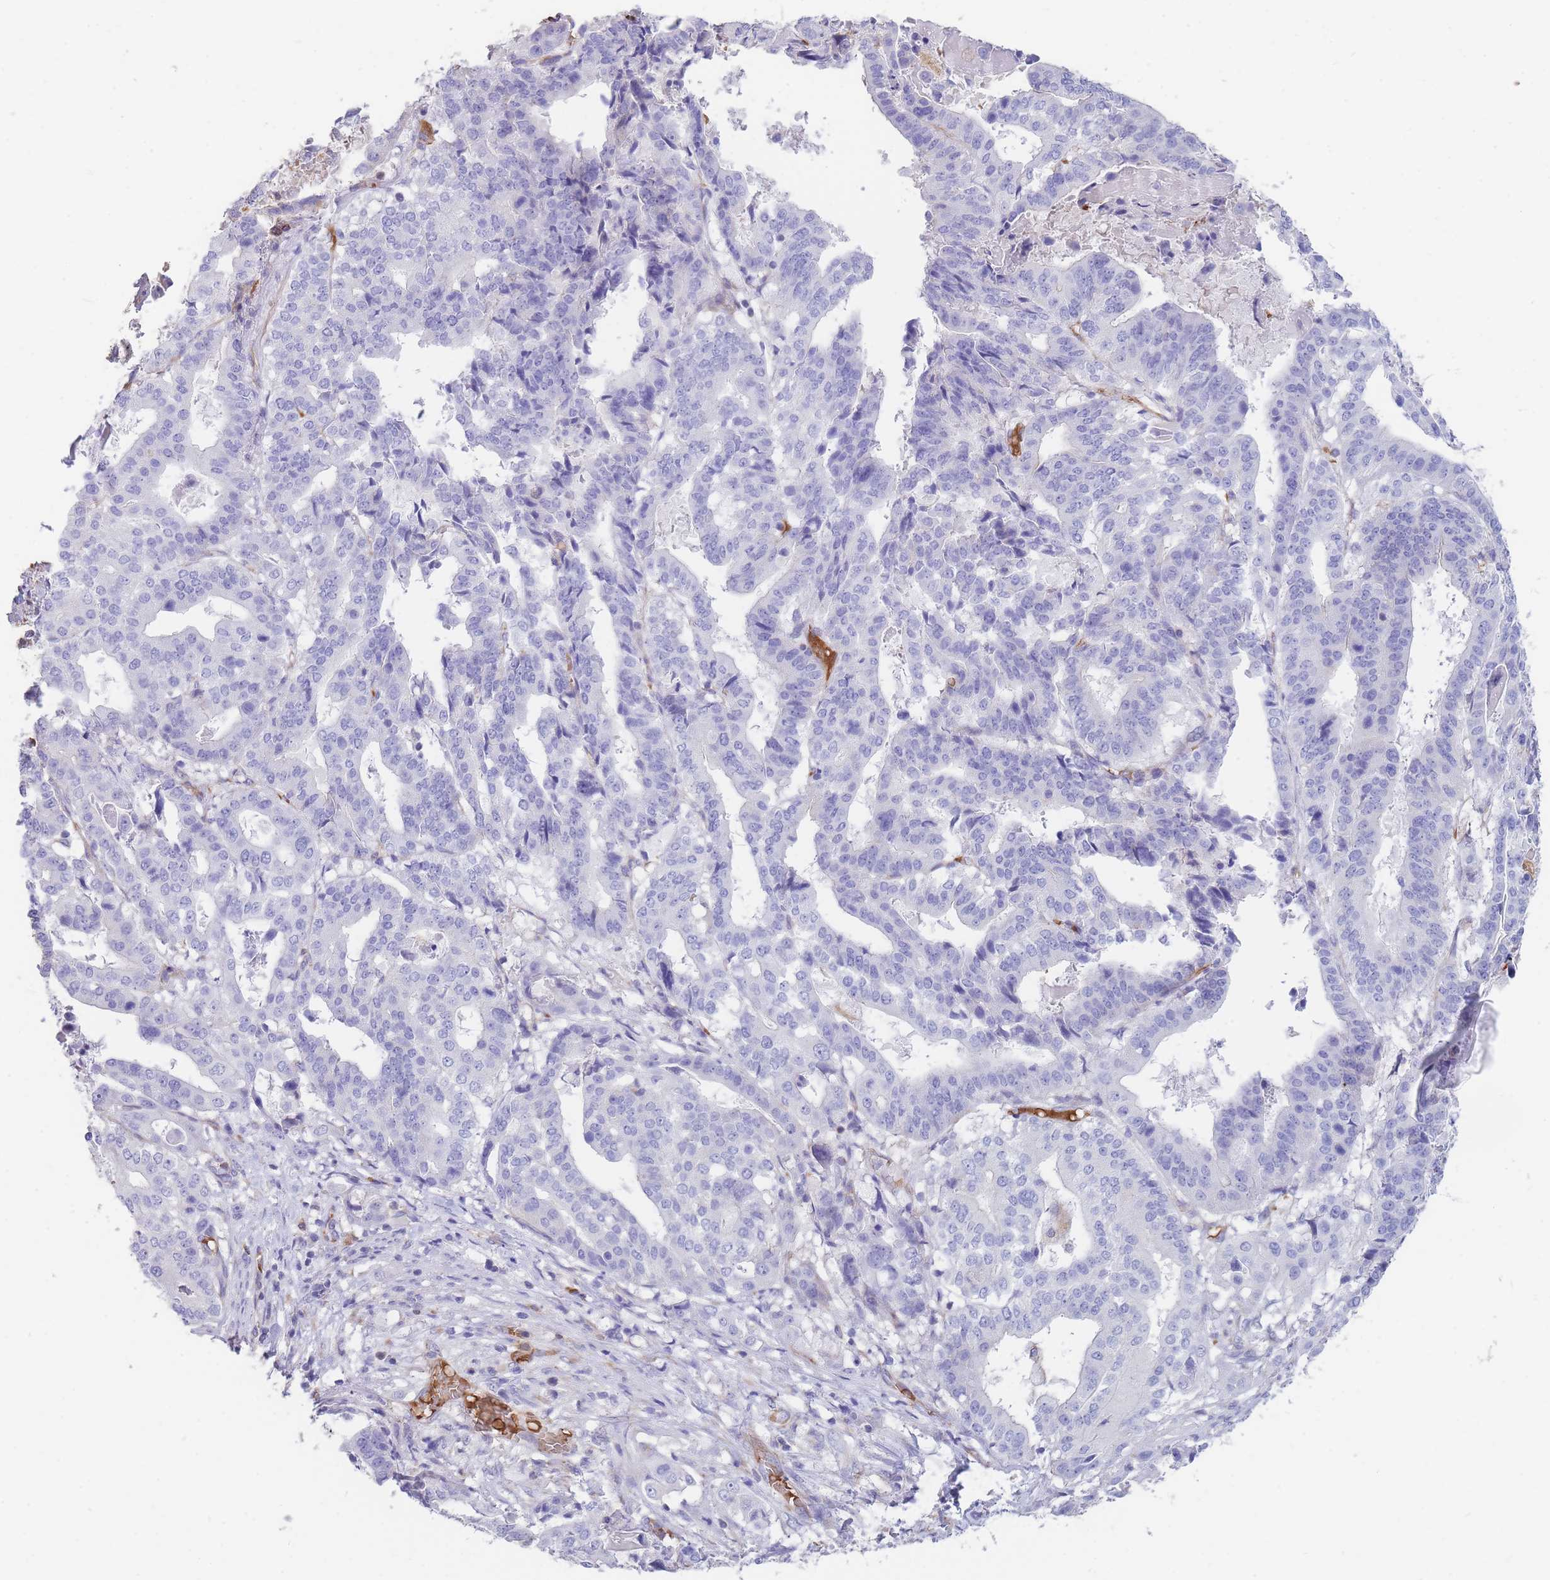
{"staining": {"intensity": "negative", "quantity": "none", "location": "none"}, "tissue": "stomach cancer", "cell_type": "Tumor cells", "image_type": "cancer", "snomed": [{"axis": "morphology", "description": "Adenocarcinoma, NOS"}, {"axis": "topography", "description": "Stomach"}], "caption": "The histopathology image shows no staining of tumor cells in stomach cancer (adenocarcinoma). Nuclei are stained in blue.", "gene": "ANKRD53", "patient": {"sex": "male", "age": 48}}